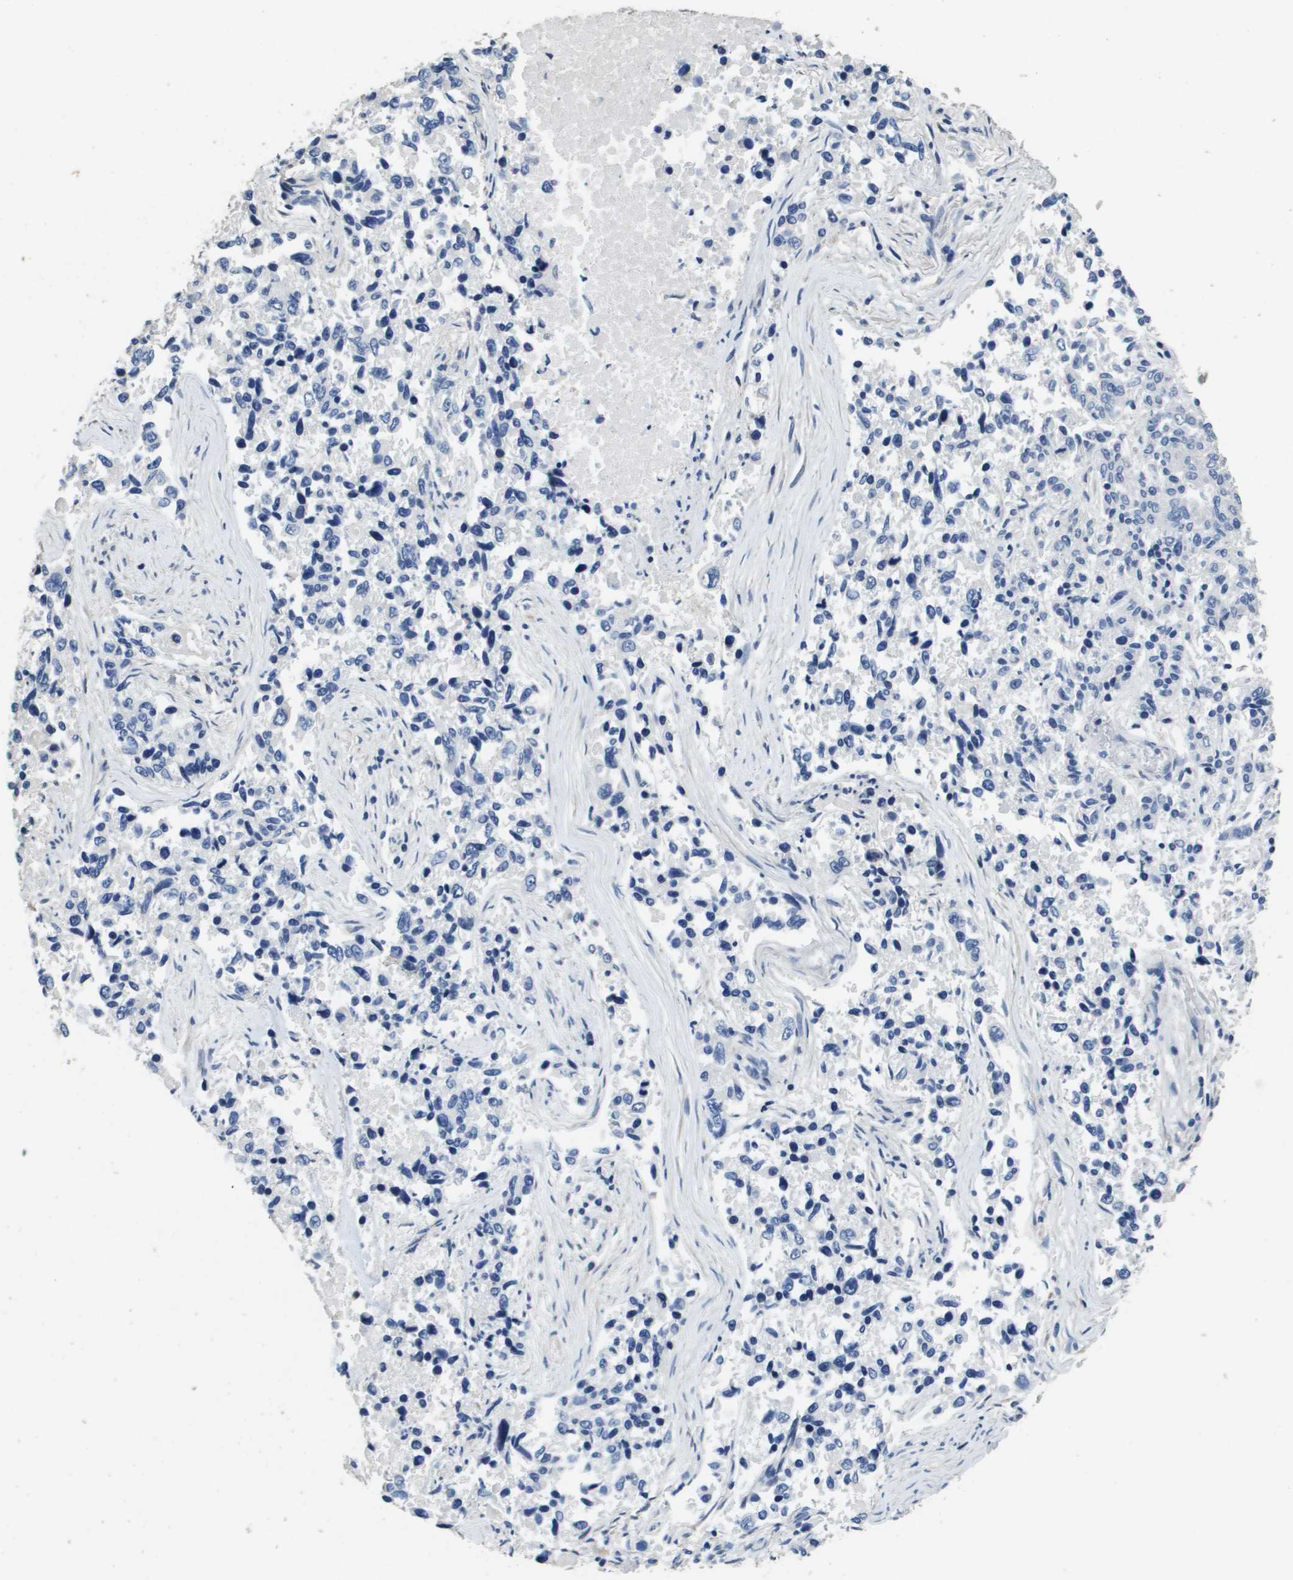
{"staining": {"intensity": "negative", "quantity": "none", "location": "none"}, "tissue": "lung cancer", "cell_type": "Tumor cells", "image_type": "cancer", "snomed": [{"axis": "morphology", "description": "Adenocarcinoma, NOS"}, {"axis": "topography", "description": "Lung"}], "caption": "High power microscopy histopathology image of an immunohistochemistry (IHC) photomicrograph of adenocarcinoma (lung), revealing no significant staining in tumor cells.", "gene": "MT3", "patient": {"sex": "male", "age": 84}}